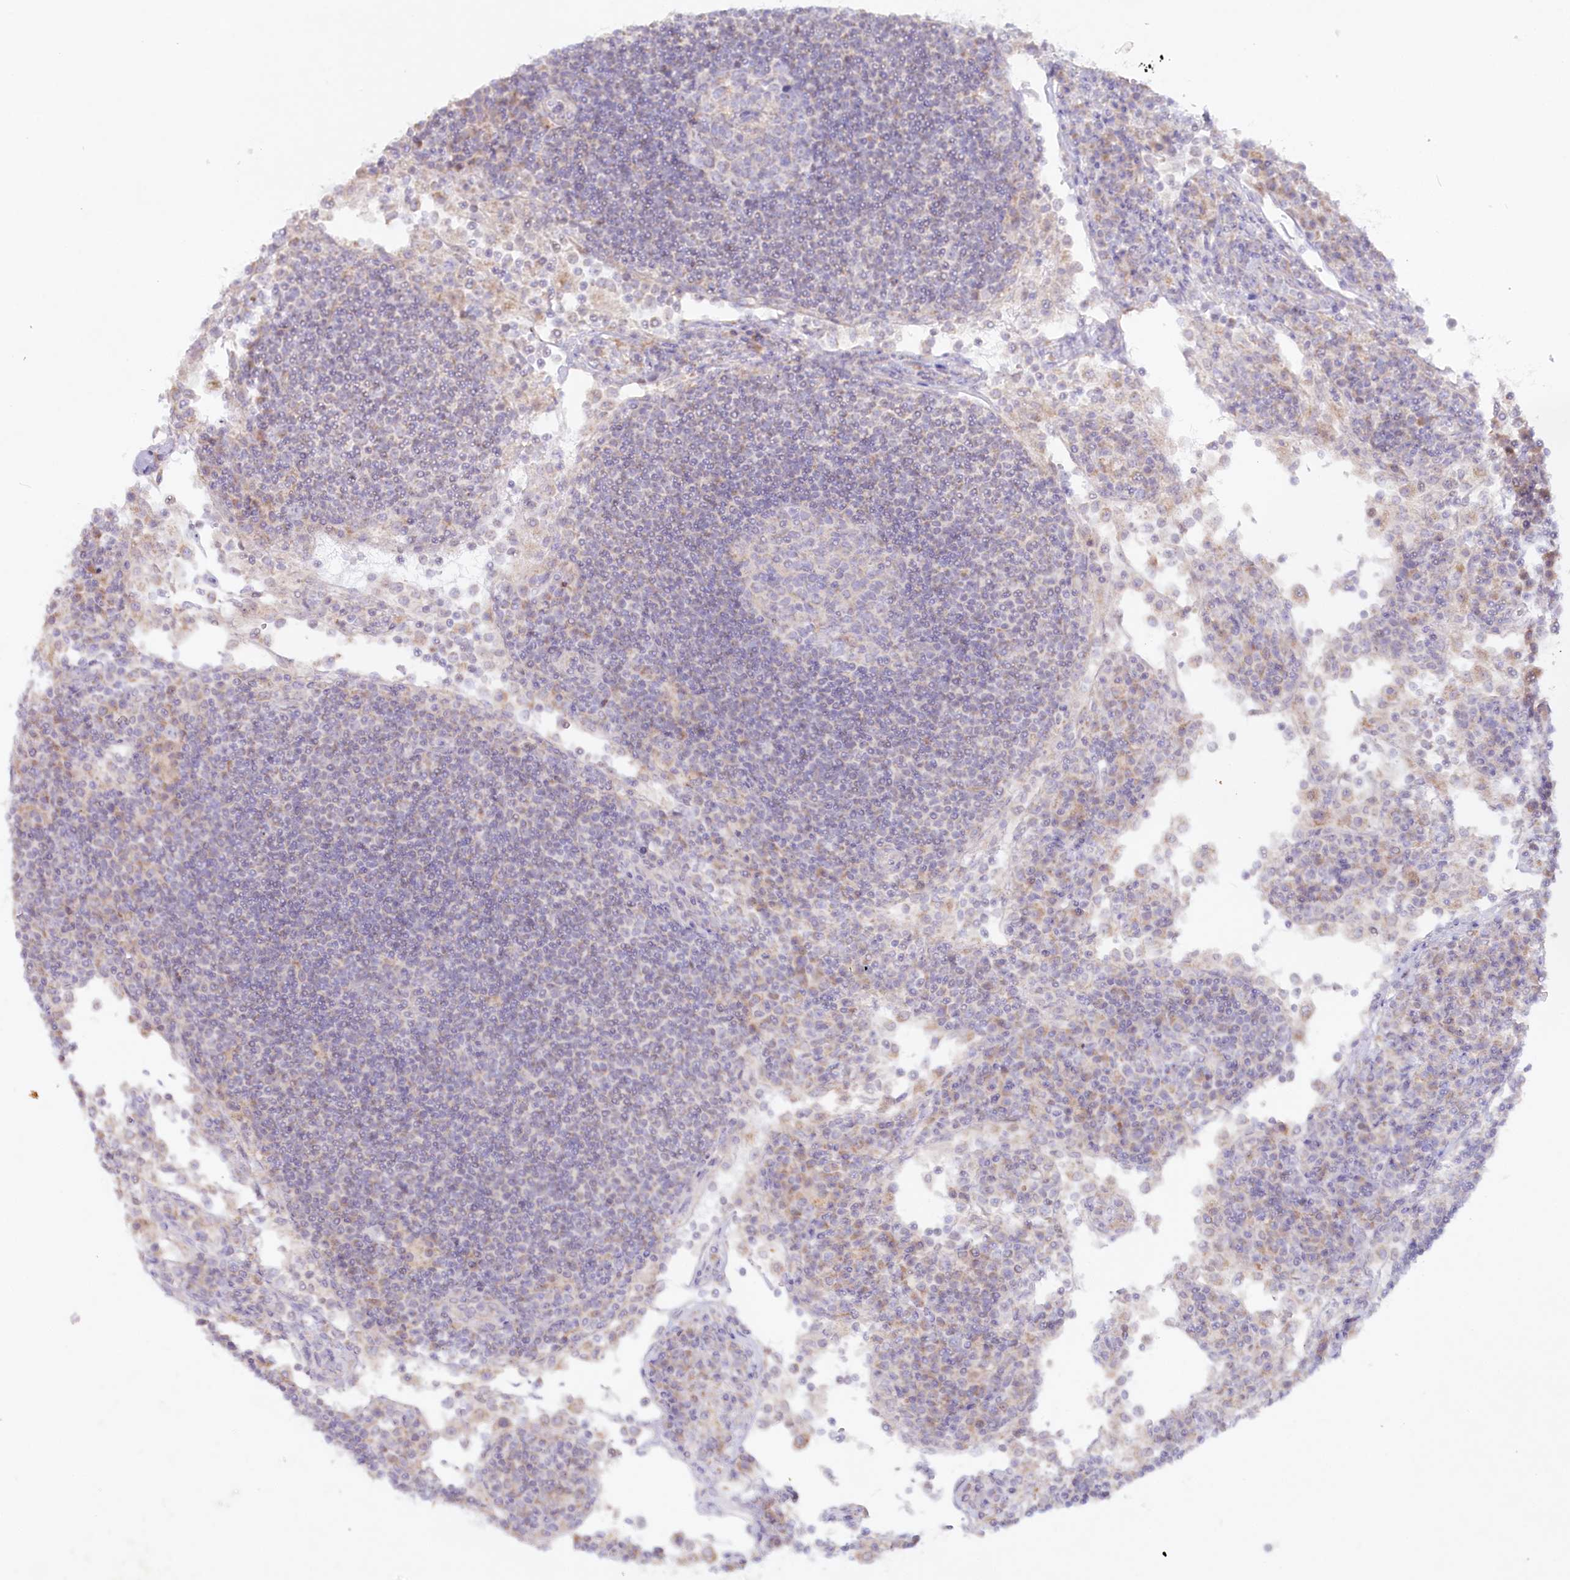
{"staining": {"intensity": "negative", "quantity": "none", "location": "none"}, "tissue": "lymph node", "cell_type": "Germinal center cells", "image_type": "normal", "snomed": [{"axis": "morphology", "description": "Normal tissue, NOS"}, {"axis": "topography", "description": "Lymph node"}], "caption": "A high-resolution photomicrograph shows immunohistochemistry staining of normal lymph node, which exhibits no significant staining in germinal center cells.", "gene": "PSAPL1", "patient": {"sex": "female", "age": 53}}